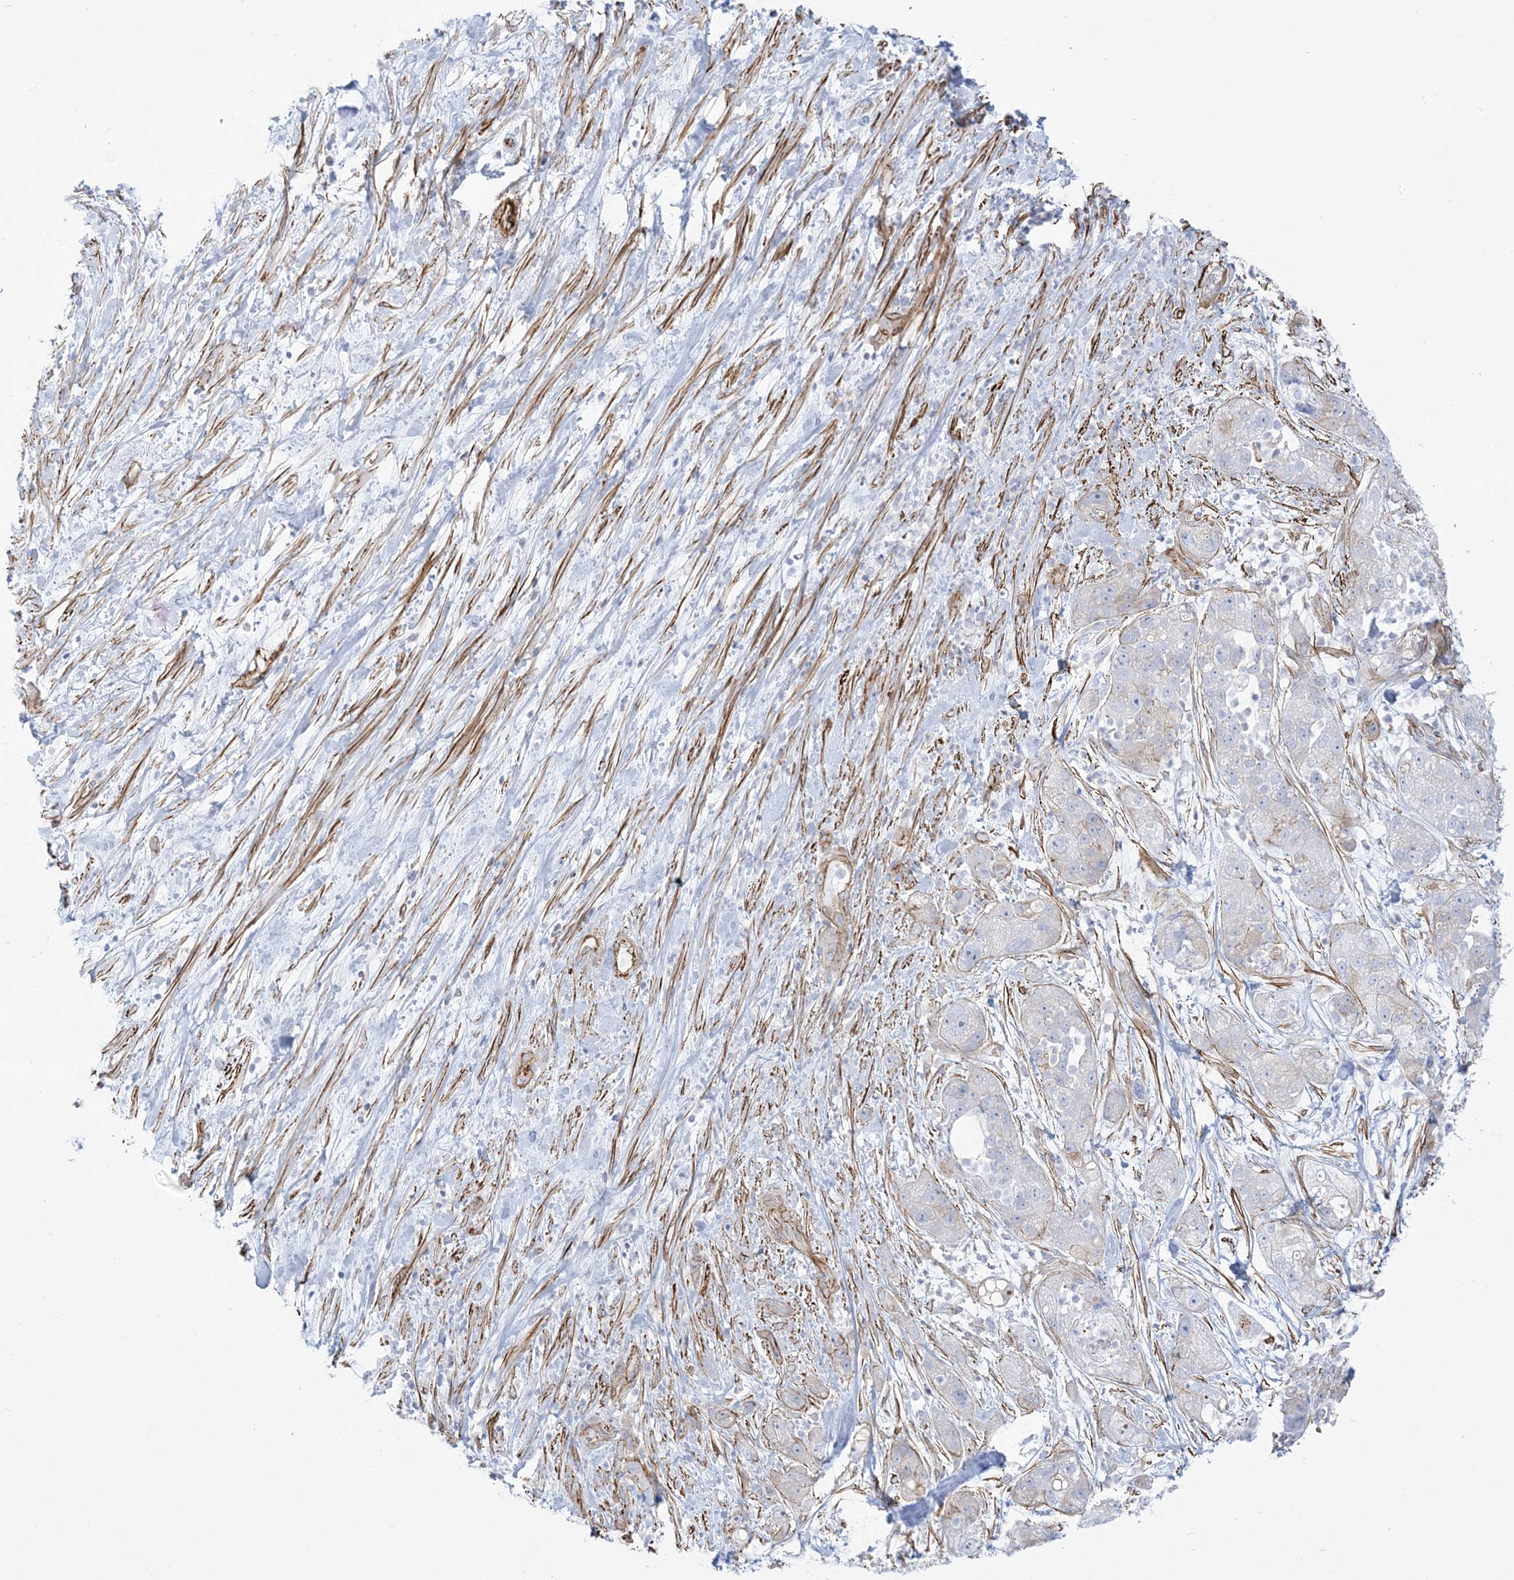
{"staining": {"intensity": "negative", "quantity": "none", "location": "none"}, "tissue": "pancreatic cancer", "cell_type": "Tumor cells", "image_type": "cancer", "snomed": [{"axis": "morphology", "description": "Adenocarcinoma, NOS"}, {"axis": "topography", "description": "Pancreas"}], "caption": "A histopathology image of human pancreatic adenocarcinoma is negative for staining in tumor cells. Nuclei are stained in blue.", "gene": "B3GNT7", "patient": {"sex": "female", "age": 78}}